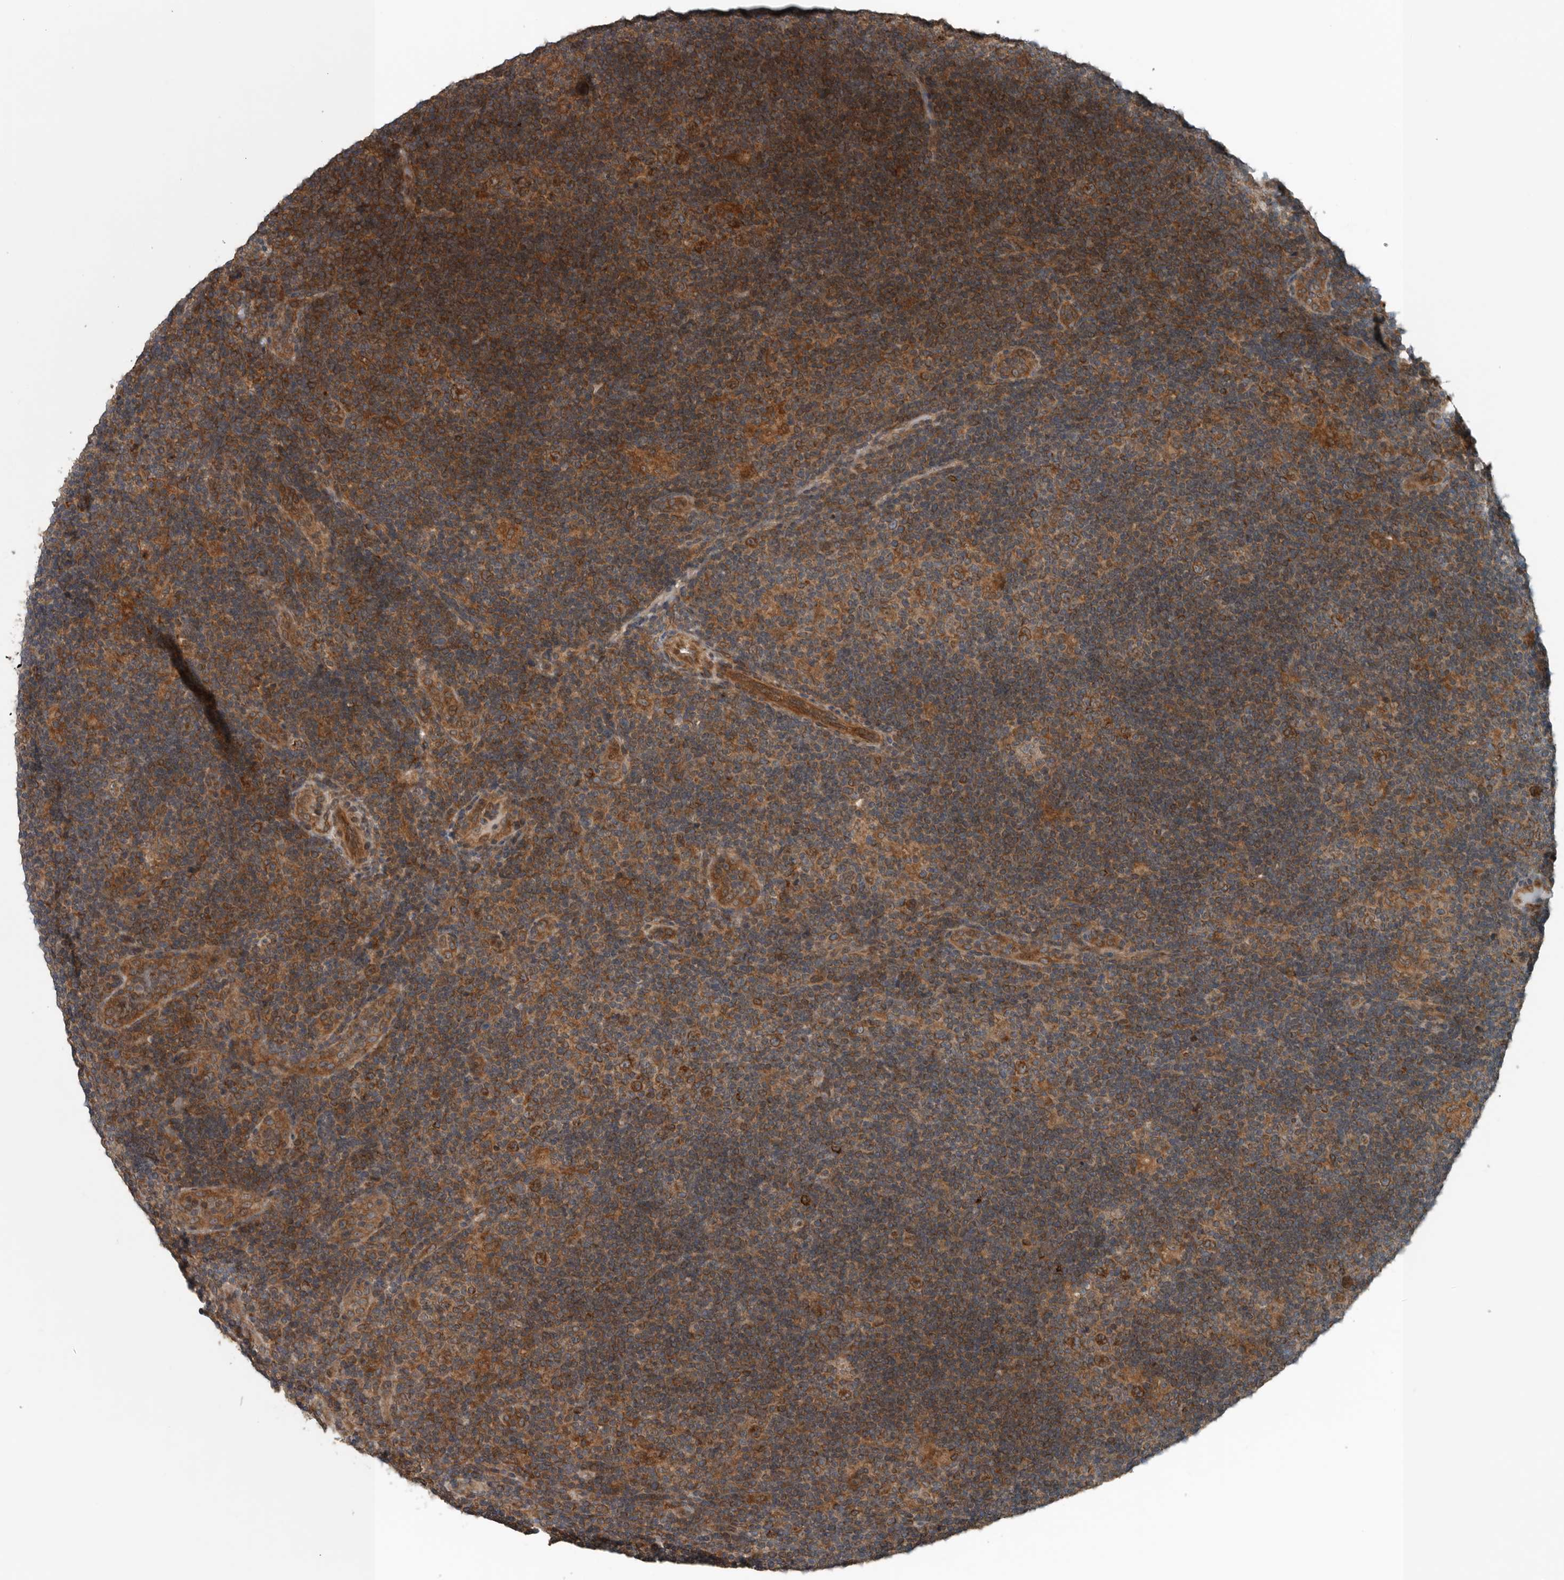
{"staining": {"intensity": "moderate", "quantity": ">75%", "location": "cytoplasmic/membranous"}, "tissue": "lymphoma", "cell_type": "Tumor cells", "image_type": "cancer", "snomed": [{"axis": "morphology", "description": "Hodgkin's disease, NOS"}, {"axis": "topography", "description": "Lymph node"}], "caption": "Moderate cytoplasmic/membranous positivity is appreciated in approximately >75% of tumor cells in Hodgkin's disease. The staining was performed using DAB (3,3'-diaminobenzidine), with brown indicating positive protein expression. Nuclei are stained blue with hematoxylin.", "gene": "AMFR", "patient": {"sex": "female", "age": 57}}